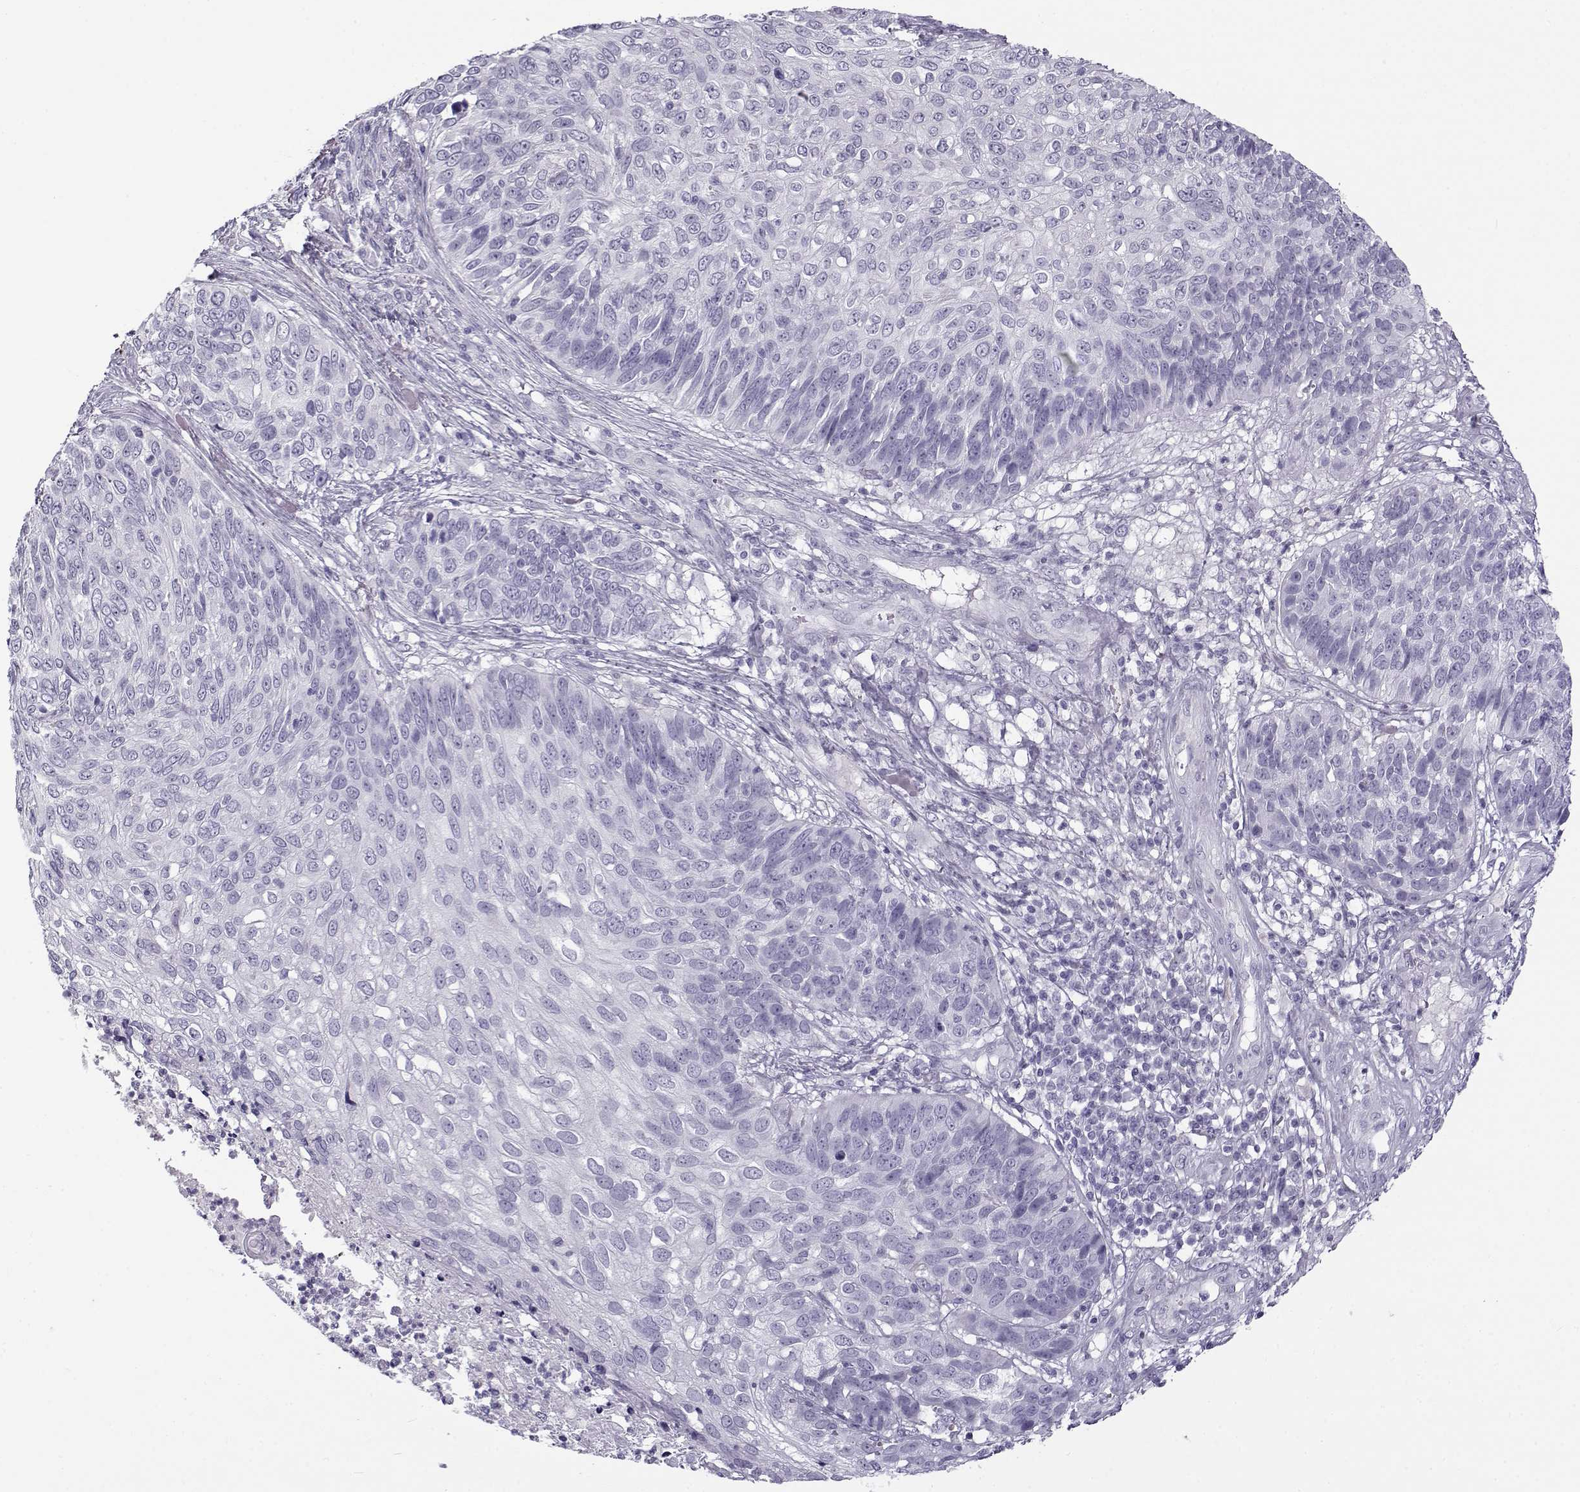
{"staining": {"intensity": "negative", "quantity": "none", "location": "none"}, "tissue": "skin cancer", "cell_type": "Tumor cells", "image_type": "cancer", "snomed": [{"axis": "morphology", "description": "Squamous cell carcinoma, NOS"}, {"axis": "topography", "description": "Skin"}], "caption": "Skin cancer stained for a protein using immunohistochemistry (IHC) exhibits no staining tumor cells.", "gene": "GTSF1L", "patient": {"sex": "male", "age": 92}}